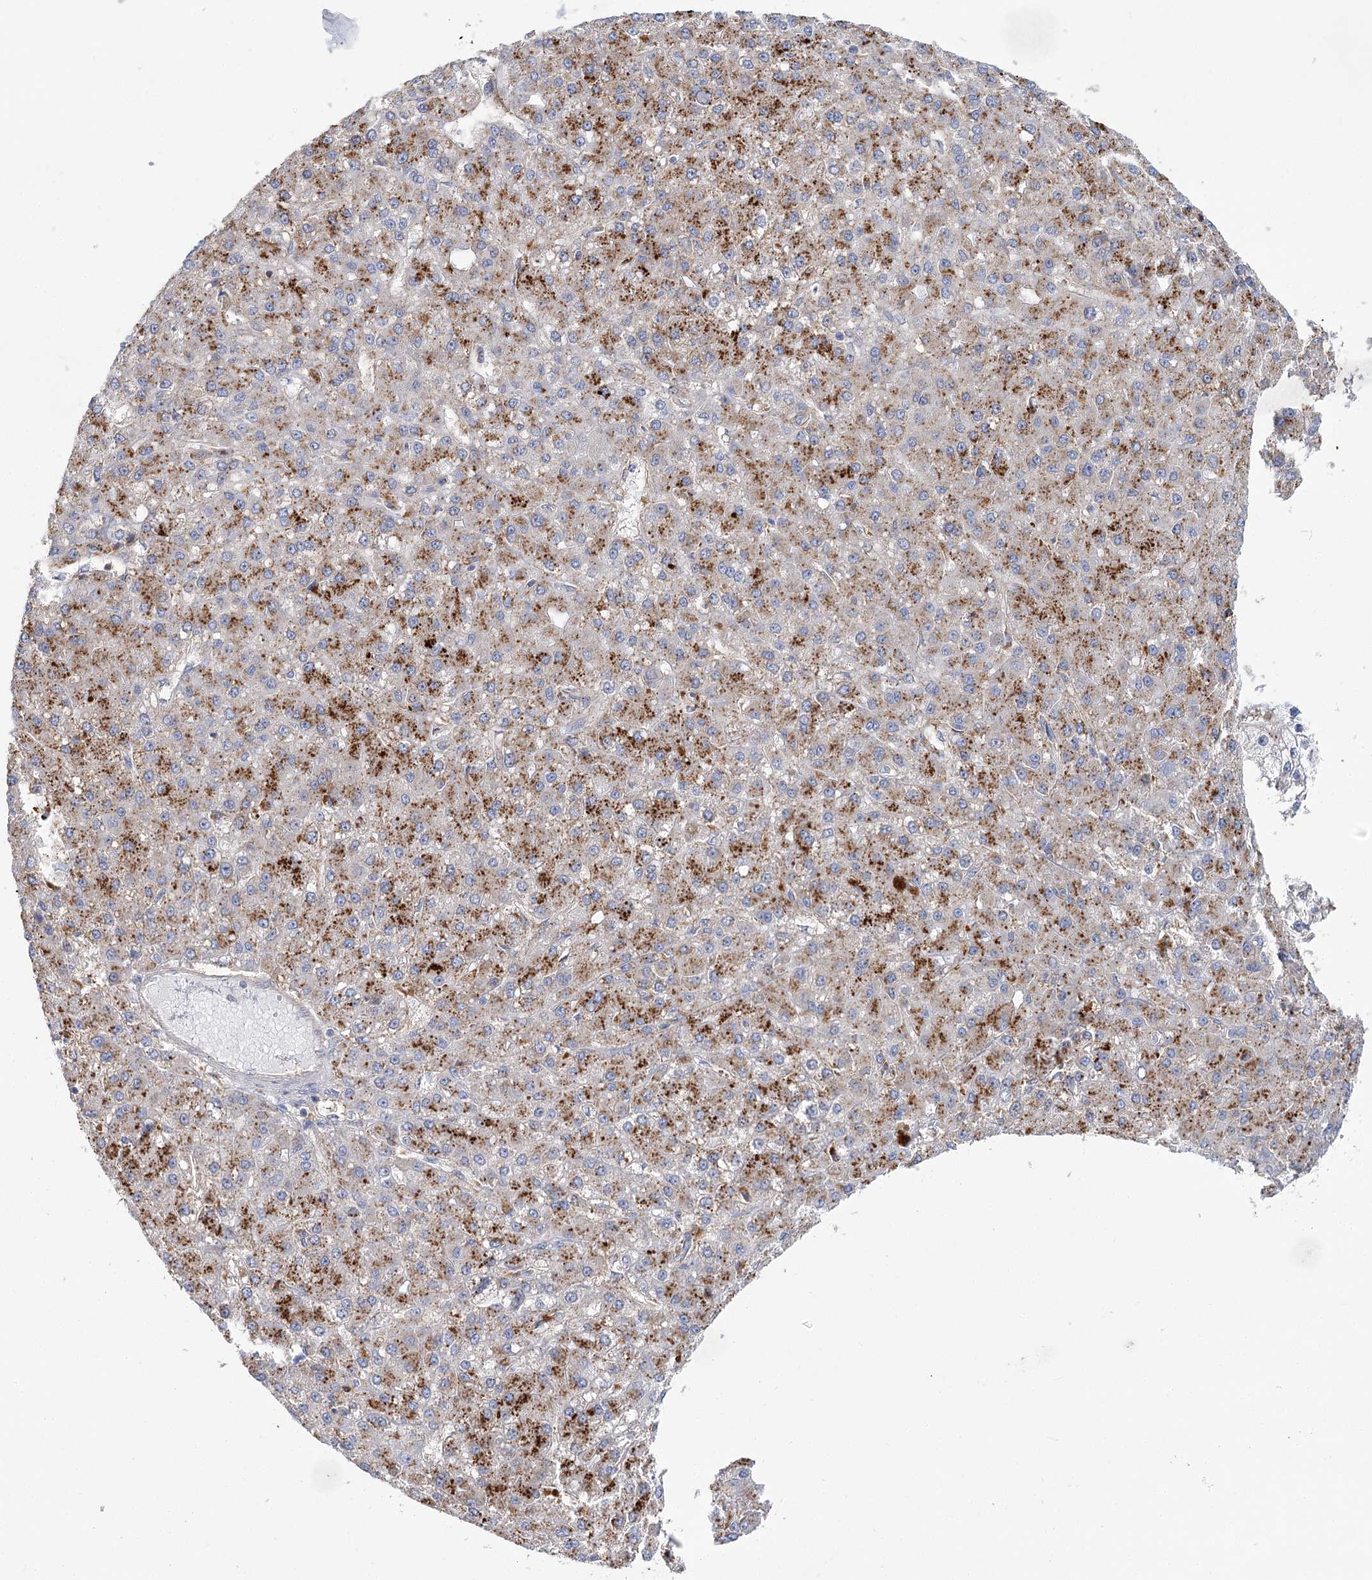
{"staining": {"intensity": "moderate", "quantity": ">75%", "location": "cytoplasmic/membranous"}, "tissue": "liver cancer", "cell_type": "Tumor cells", "image_type": "cancer", "snomed": [{"axis": "morphology", "description": "Carcinoma, Hepatocellular, NOS"}, {"axis": "topography", "description": "Liver"}], "caption": "Immunohistochemistry (IHC) histopathology image of neoplastic tissue: human hepatocellular carcinoma (liver) stained using IHC displays medium levels of moderate protein expression localized specifically in the cytoplasmic/membranous of tumor cells, appearing as a cytoplasmic/membranous brown color.", "gene": "GUSB", "patient": {"sex": "male", "age": 67}}